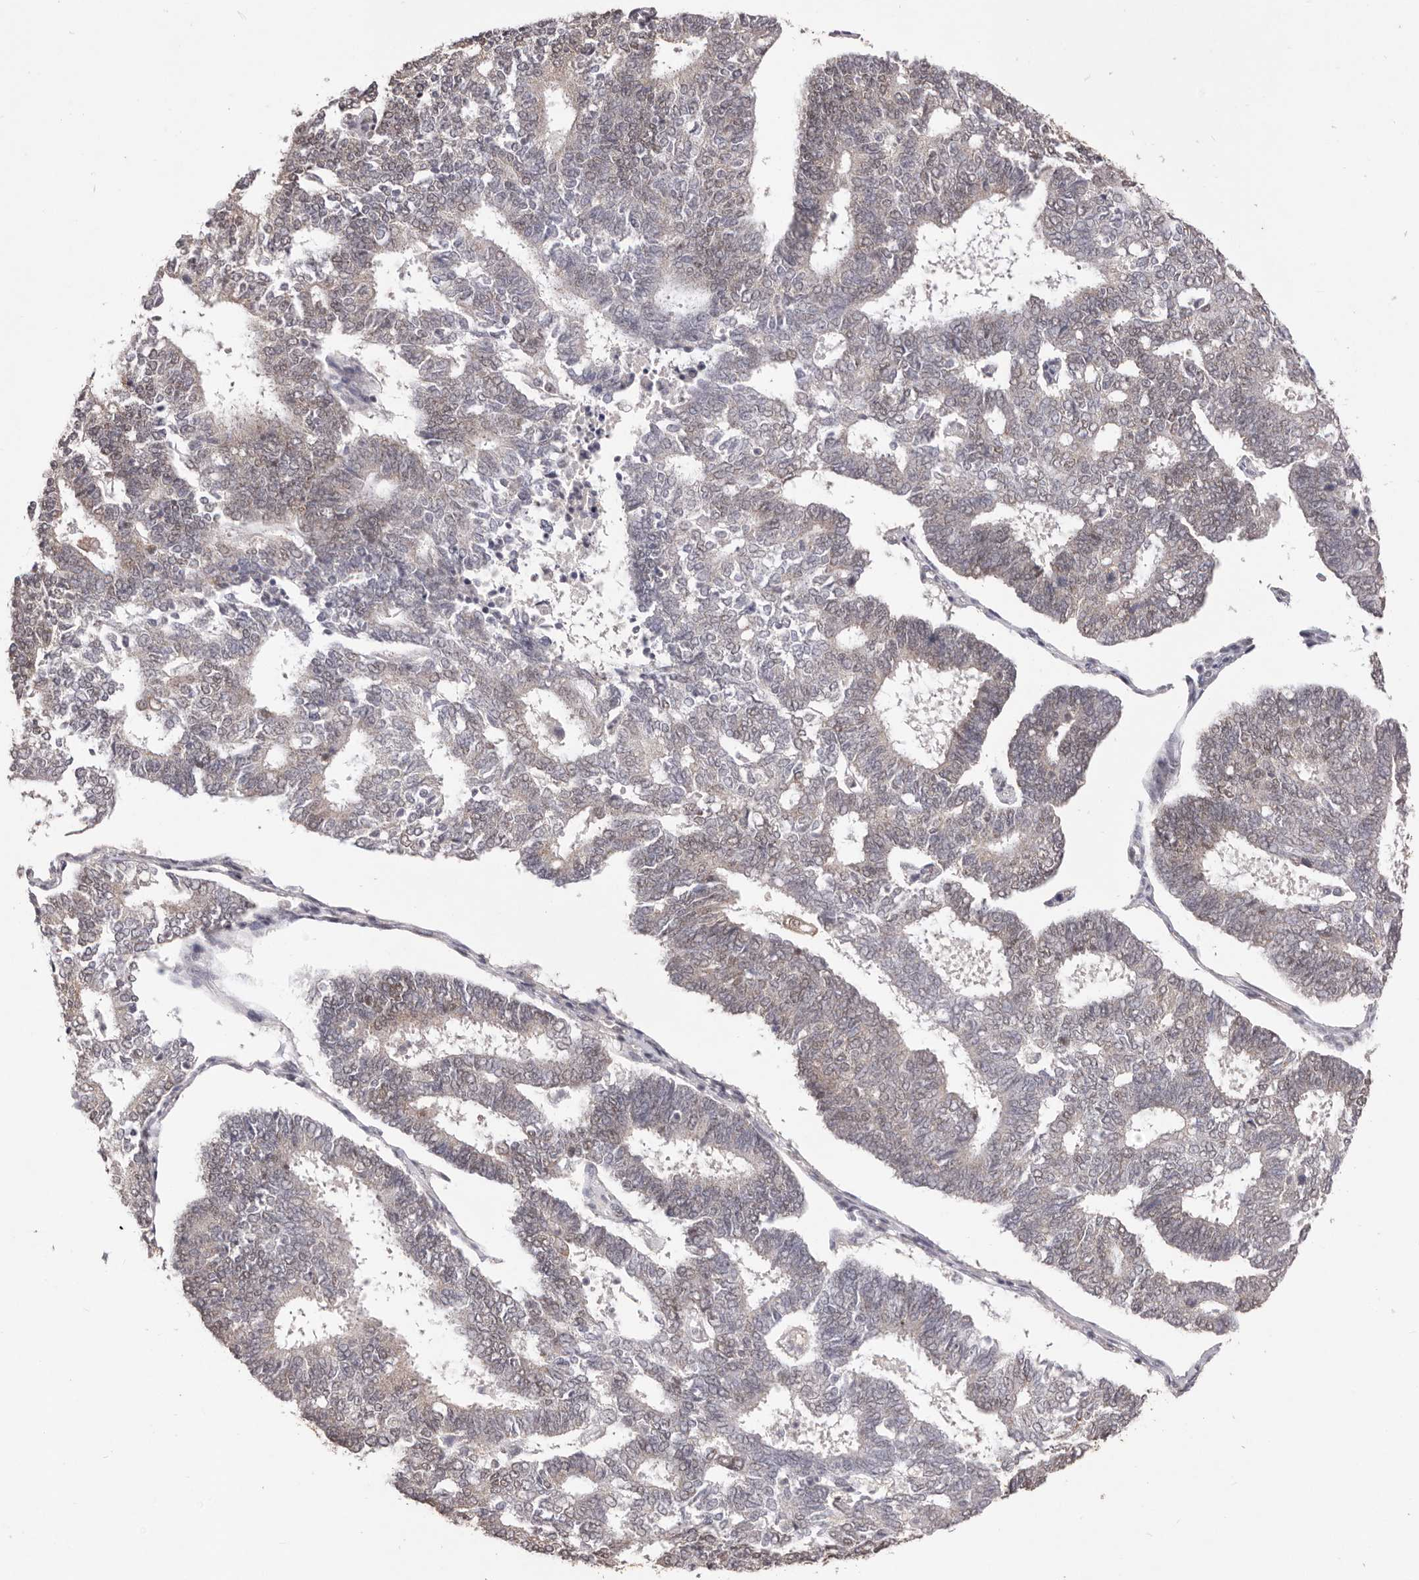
{"staining": {"intensity": "weak", "quantity": "25%-75%", "location": "nuclear"}, "tissue": "endometrial cancer", "cell_type": "Tumor cells", "image_type": "cancer", "snomed": [{"axis": "morphology", "description": "Adenocarcinoma, NOS"}, {"axis": "topography", "description": "Endometrium"}], "caption": "A high-resolution photomicrograph shows immunohistochemistry staining of endometrial cancer, which exhibits weak nuclear positivity in approximately 25%-75% of tumor cells.", "gene": "RPS6KA5", "patient": {"sex": "female", "age": 70}}